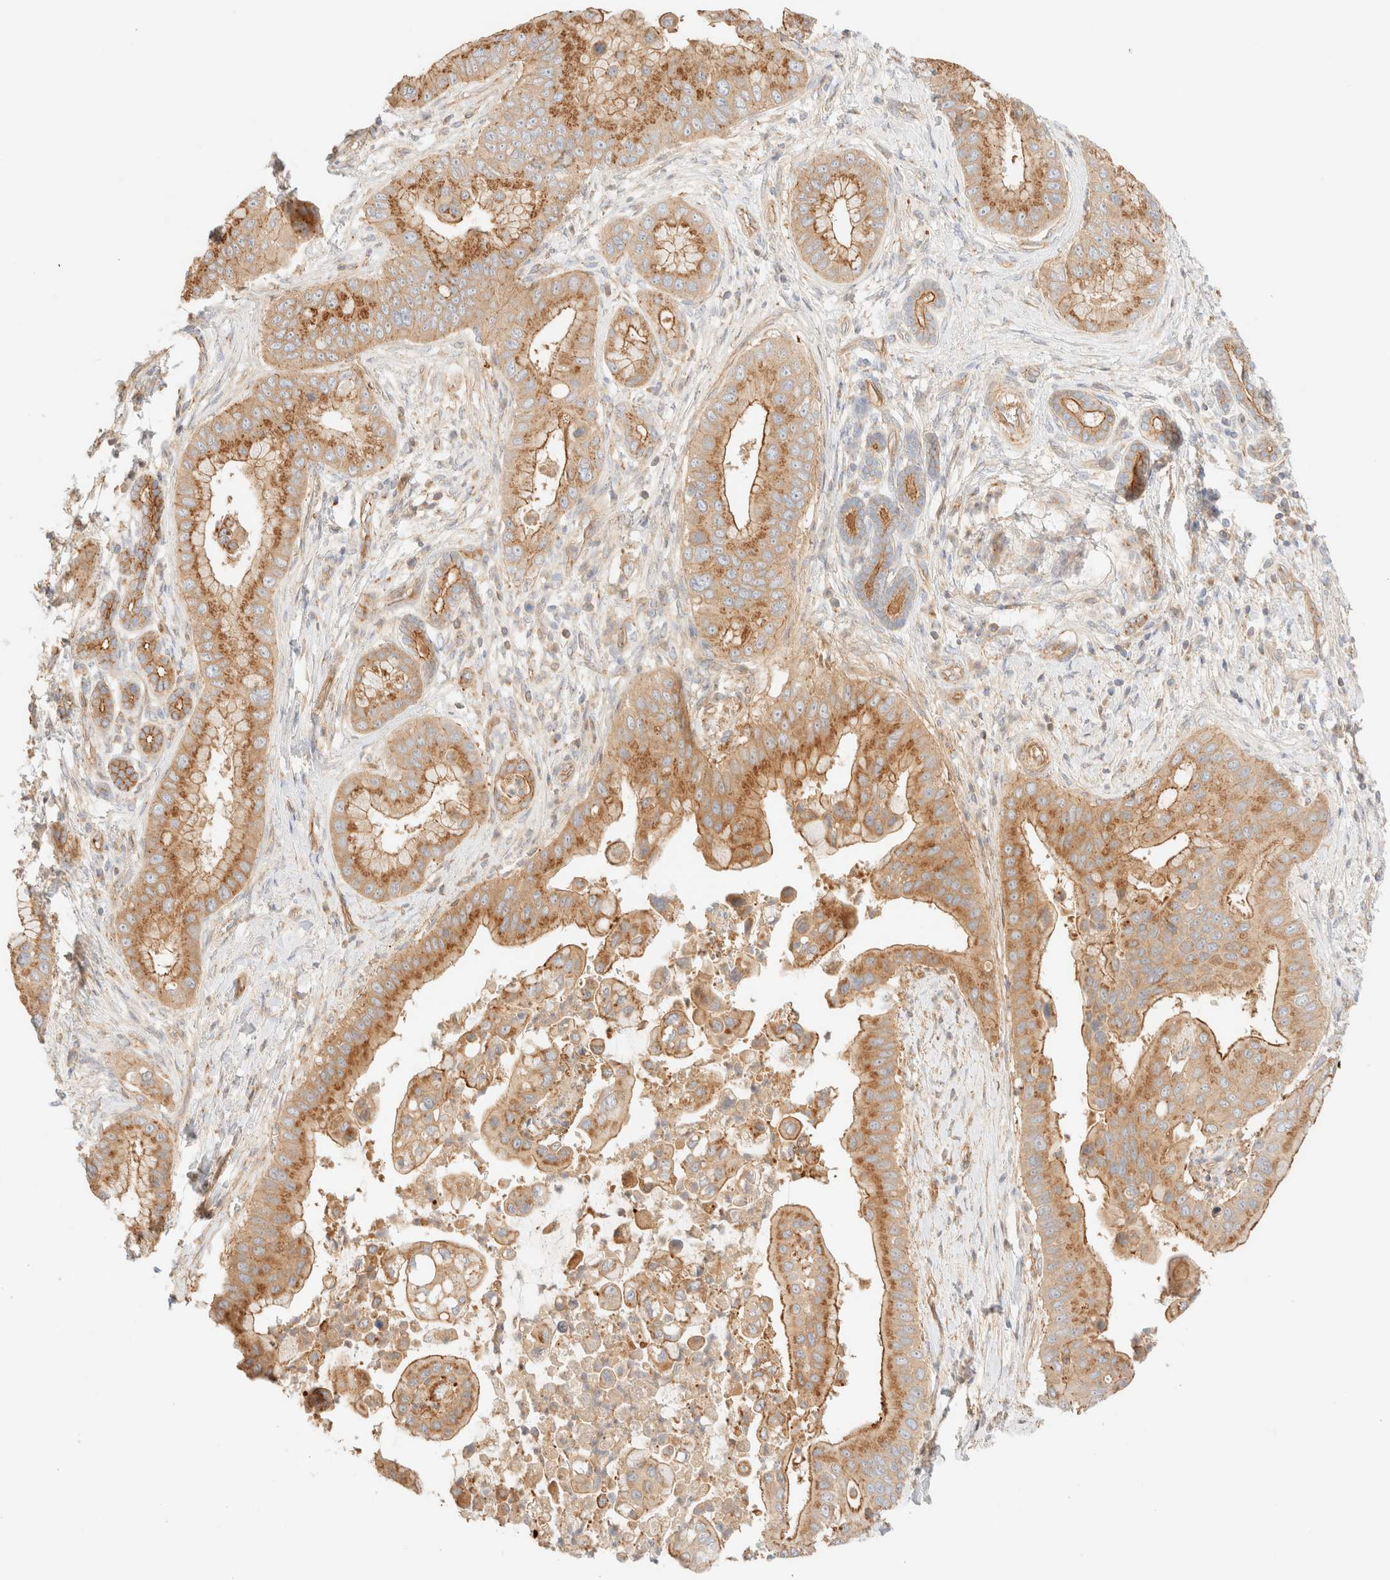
{"staining": {"intensity": "moderate", "quantity": ">75%", "location": "cytoplasmic/membranous"}, "tissue": "liver cancer", "cell_type": "Tumor cells", "image_type": "cancer", "snomed": [{"axis": "morphology", "description": "Cholangiocarcinoma"}, {"axis": "topography", "description": "Liver"}], "caption": "Protein expression analysis of cholangiocarcinoma (liver) exhibits moderate cytoplasmic/membranous staining in approximately >75% of tumor cells.", "gene": "MYO10", "patient": {"sex": "female", "age": 54}}